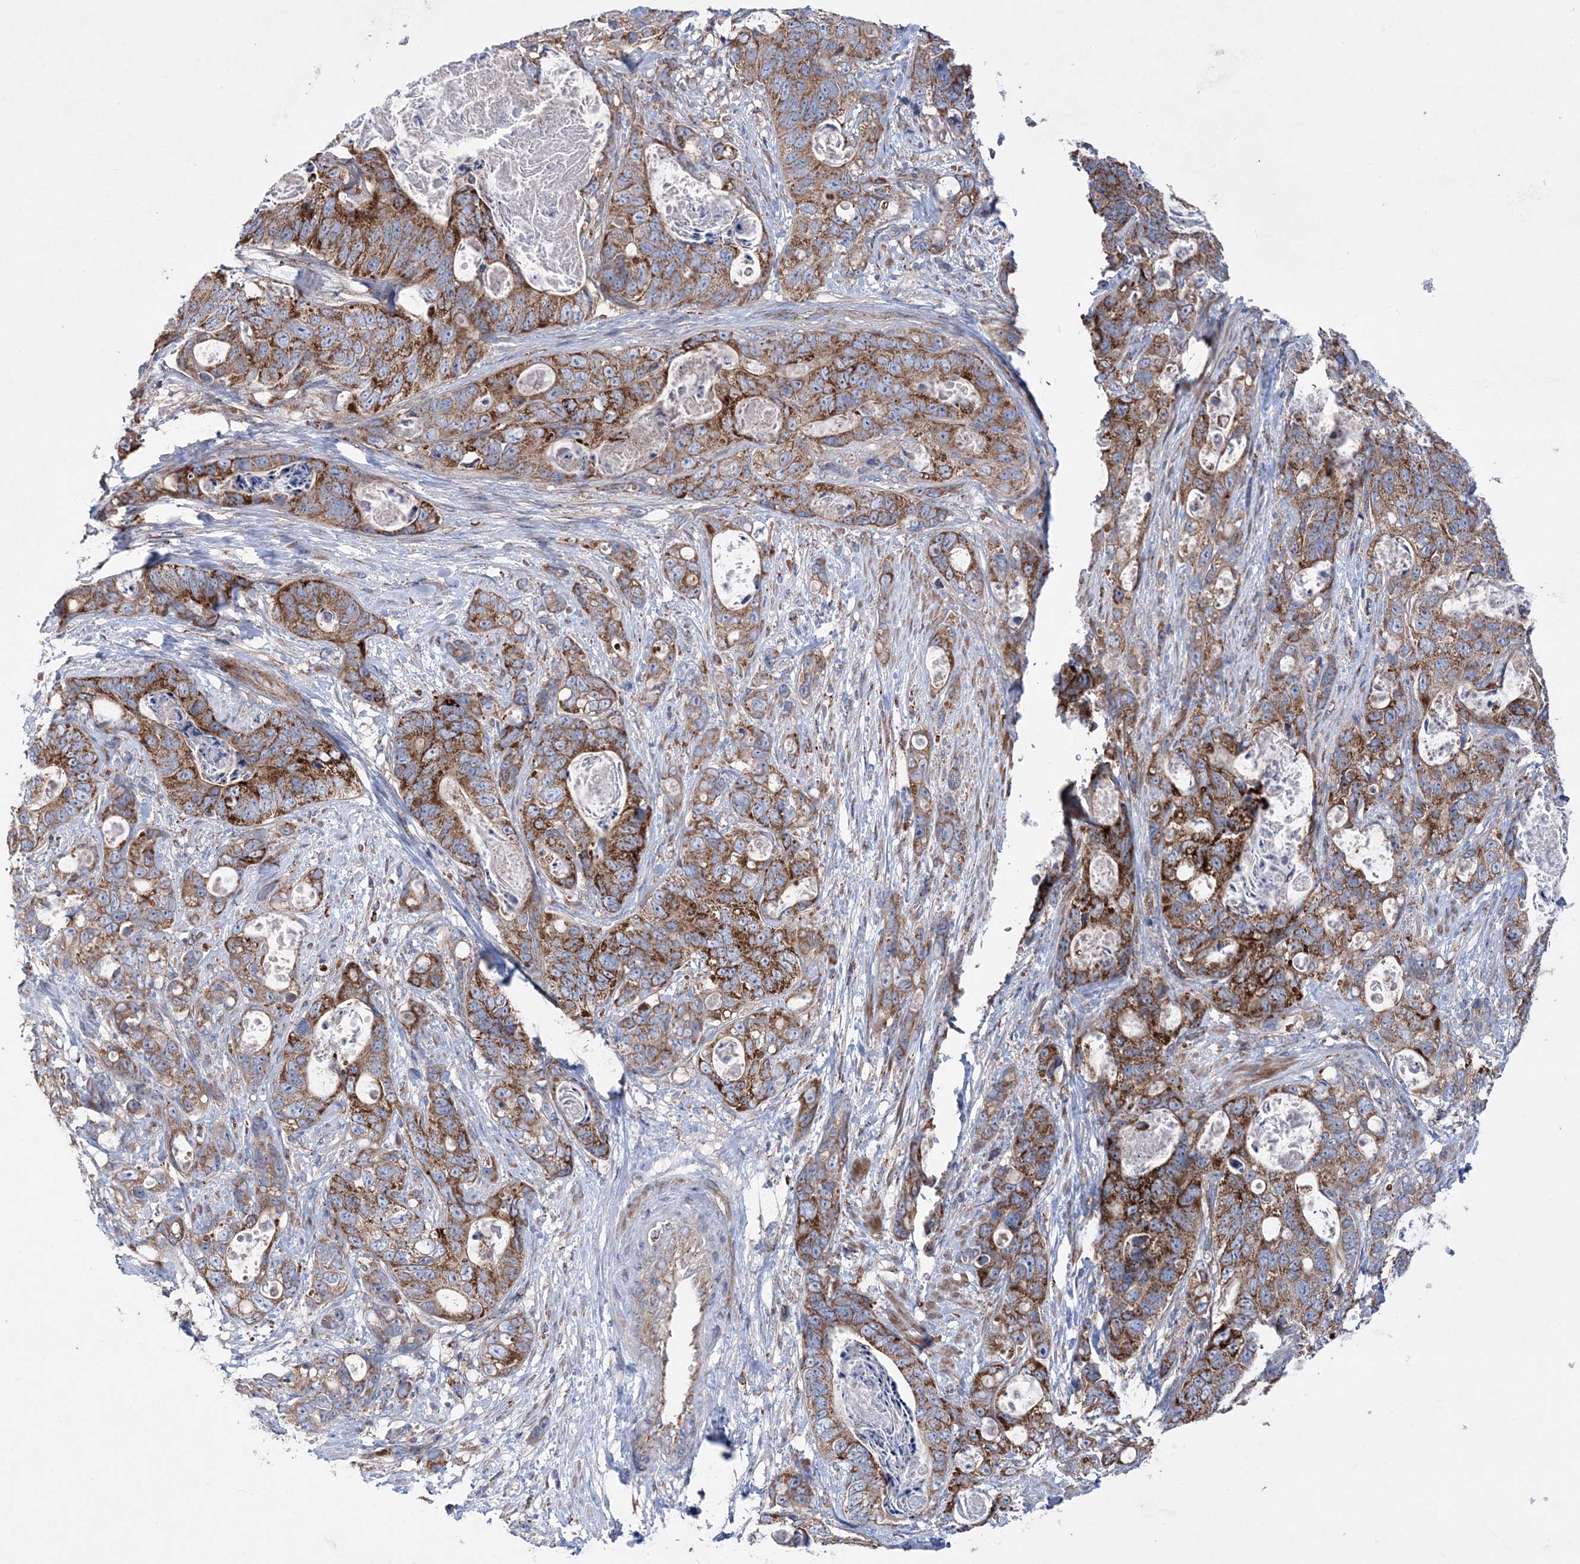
{"staining": {"intensity": "moderate", "quantity": ">75%", "location": "cytoplasmic/membranous"}, "tissue": "stomach cancer", "cell_type": "Tumor cells", "image_type": "cancer", "snomed": [{"axis": "morphology", "description": "Normal tissue, NOS"}, {"axis": "morphology", "description": "Adenocarcinoma, NOS"}, {"axis": "topography", "description": "Stomach"}], "caption": "This photomicrograph reveals adenocarcinoma (stomach) stained with immunohistochemistry (IHC) to label a protein in brown. The cytoplasmic/membranous of tumor cells show moderate positivity for the protein. Nuclei are counter-stained blue.", "gene": "NGLY1", "patient": {"sex": "female", "age": 89}}